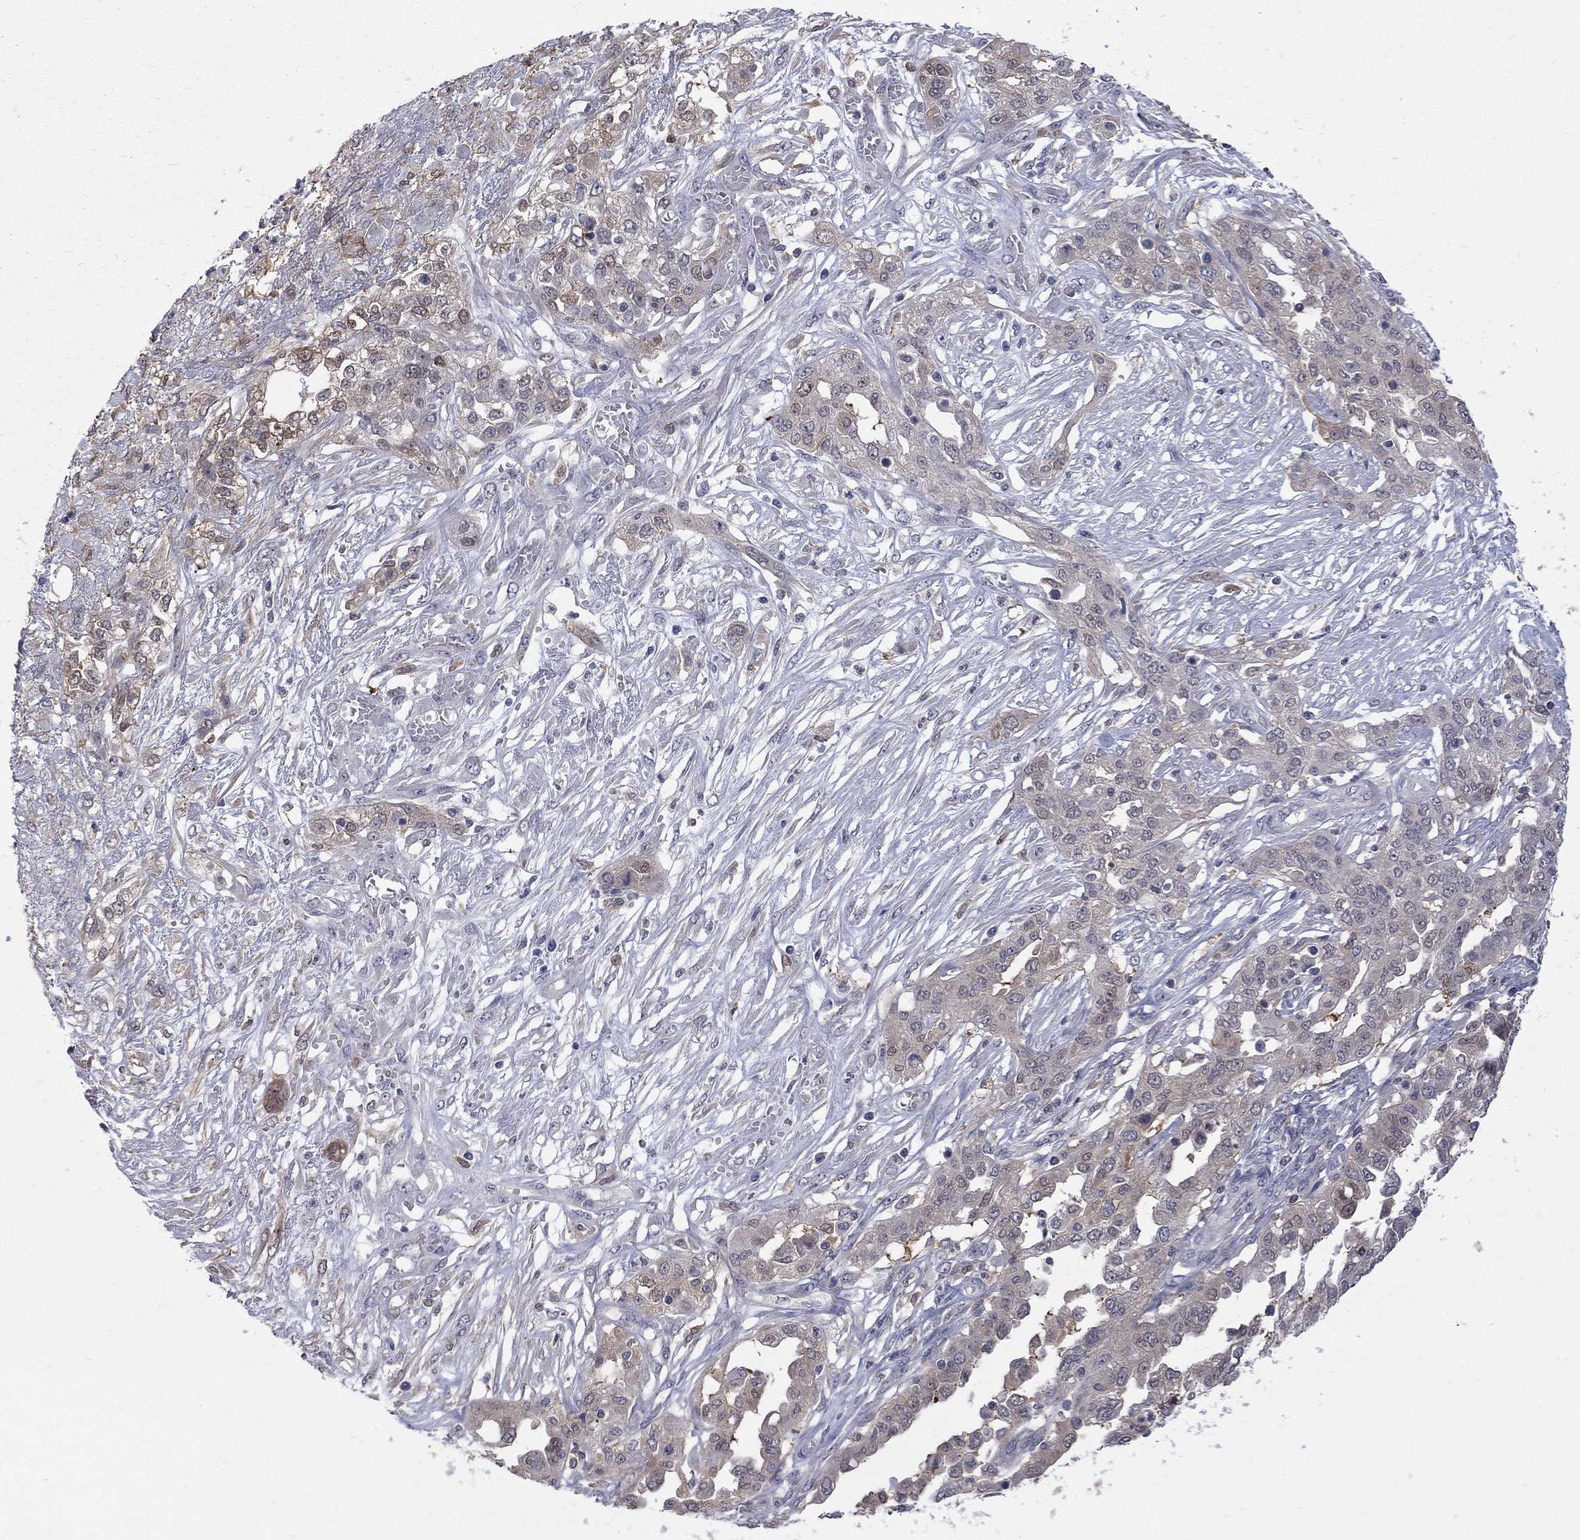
{"staining": {"intensity": "weak", "quantity": "<25%", "location": "cytoplasmic/membranous"}, "tissue": "ovarian cancer", "cell_type": "Tumor cells", "image_type": "cancer", "snomed": [{"axis": "morphology", "description": "Cystadenocarcinoma, serous, NOS"}, {"axis": "topography", "description": "Ovary"}], "caption": "This is an immunohistochemistry photomicrograph of human ovarian serous cystadenocarcinoma. There is no positivity in tumor cells.", "gene": "HKDC1", "patient": {"sex": "female", "age": 67}}